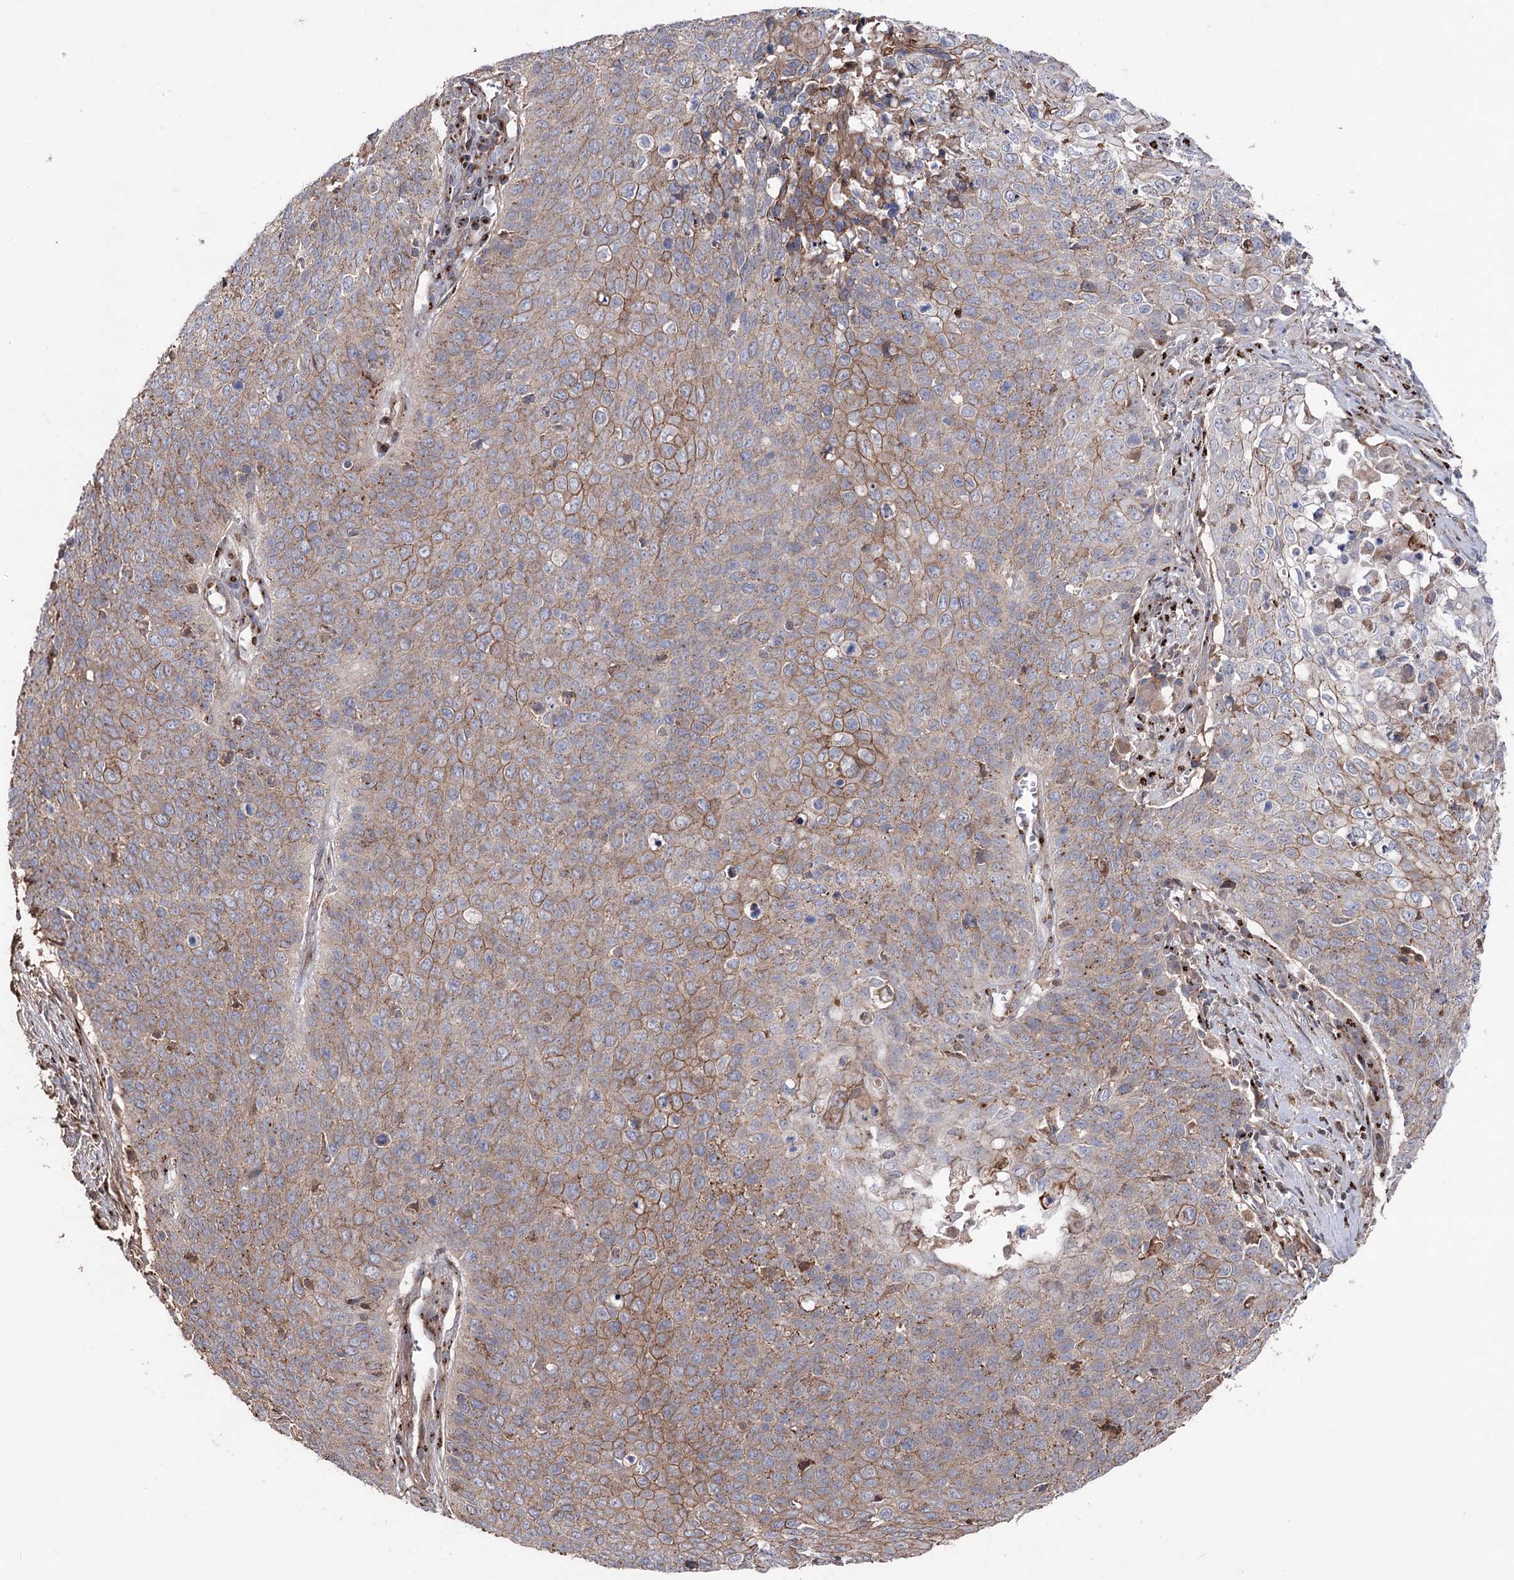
{"staining": {"intensity": "moderate", "quantity": "25%-75%", "location": "cytoplasmic/membranous"}, "tissue": "cervical cancer", "cell_type": "Tumor cells", "image_type": "cancer", "snomed": [{"axis": "morphology", "description": "Squamous cell carcinoma, NOS"}, {"axis": "topography", "description": "Cervix"}], "caption": "Moderate cytoplasmic/membranous positivity is identified in about 25%-75% of tumor cells in cervical cancer.", "gene": "ARHGAP20", "patient": {"sex": "female", "age": 39}}